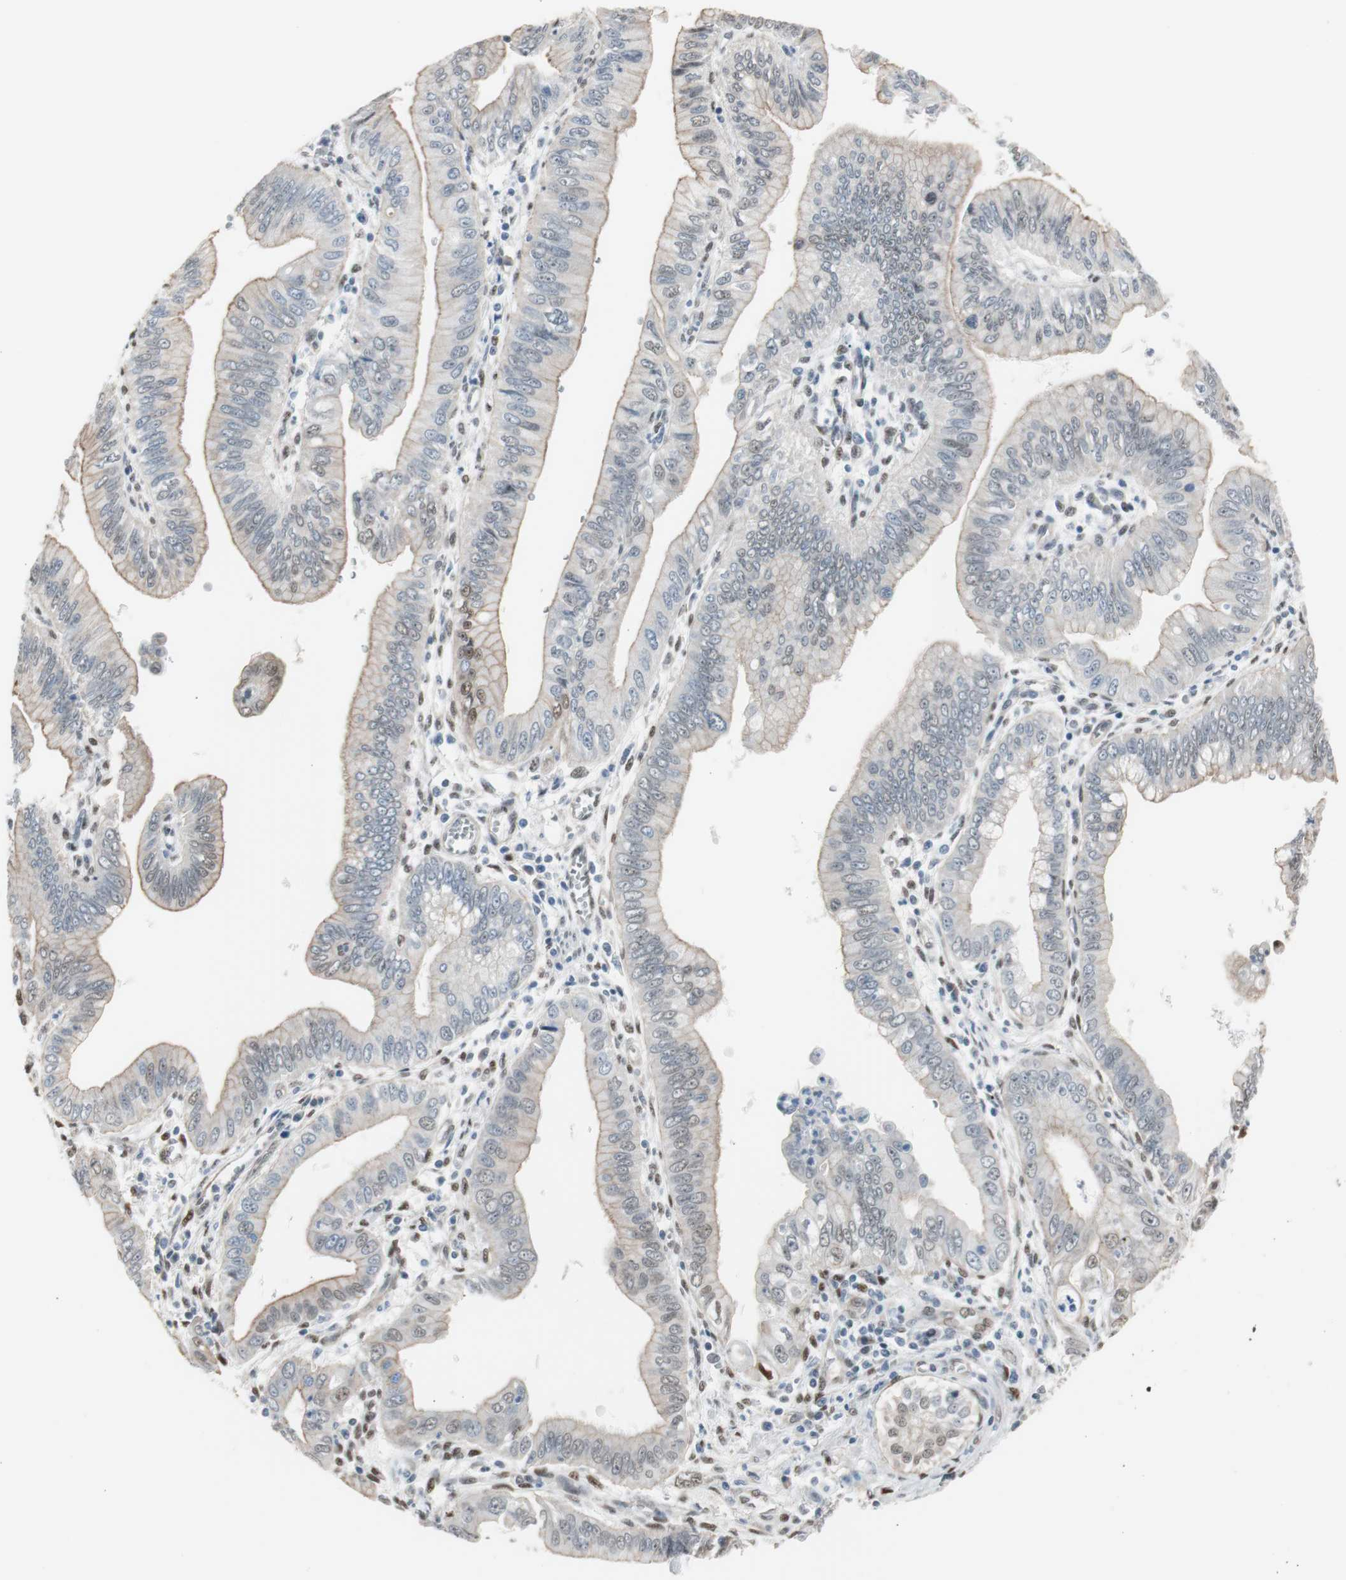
{"staining": {"intensity": "weak", "quantity": ">75%", "location": "cytoplasmic/membranous"}, "tissue": "pancreatic cancer", "cell_type": "Tumor cells", "image_type": "cancer", "snomed": [{"axis": "morphology", "description": "Normal tissue, NOS"}, {"axis": "topography", "description": "Lymph node"}], "caption": "Pancreatic cancer tissue shows weak cytoplasmic/membranous positivity in about >75% of tumor cells", "gene": "PML", "patient": {"sex": "male", "age": 50}}